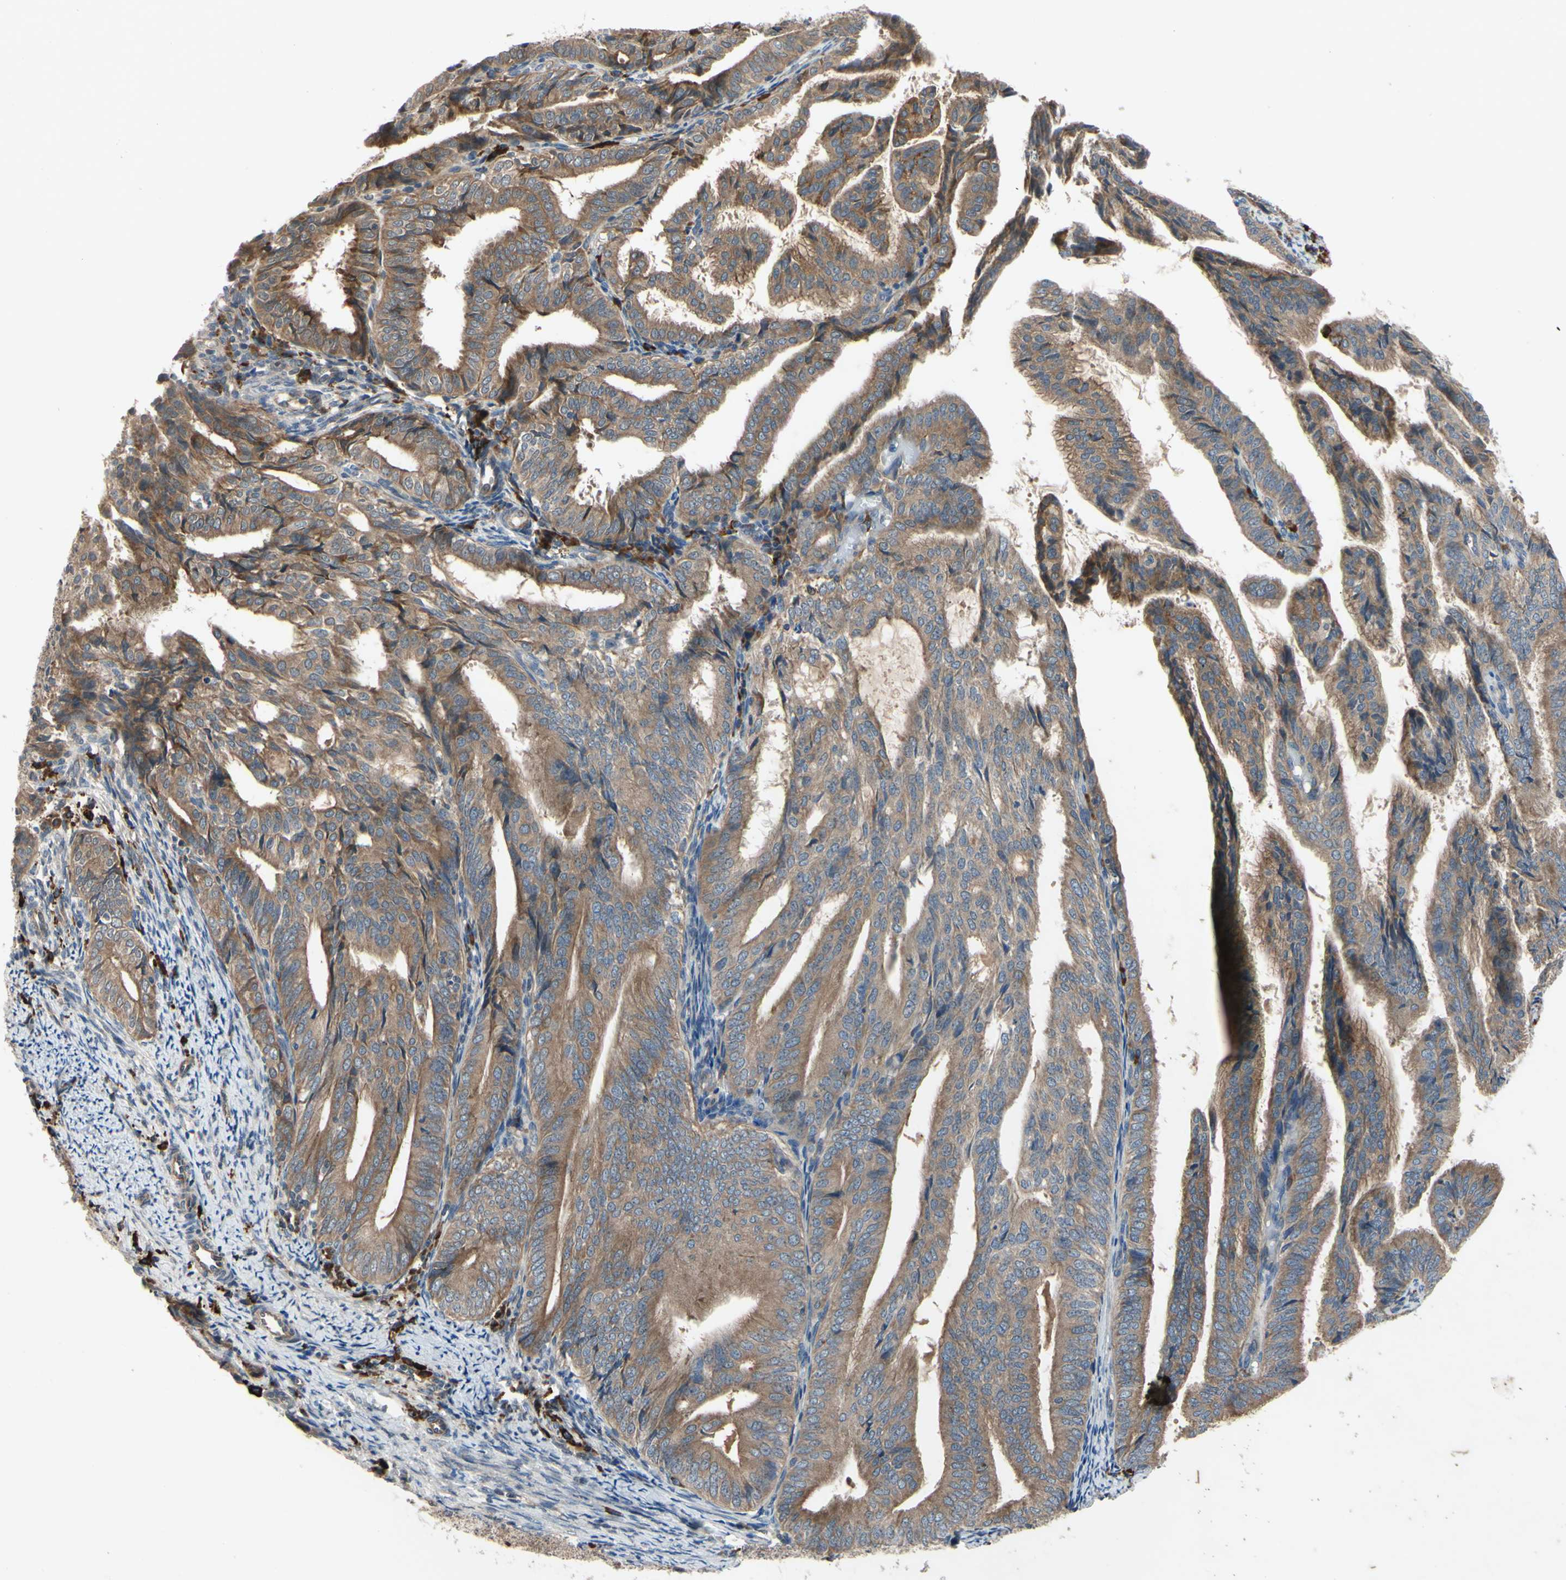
{"staining": {"intensity": "moderate", "quantity": ">75%", "location": "cytoplasmic/membranous"}, "tissue": "endometrial cancer", "cell_type": "Tumor cells", "image_type": "cancer", "snomed": [{"axis": "morphology", "description": "Adenocarcinoma, NOS"}, {"axis": "topography", "description": "Endometrium"}], "caption": "This photomicrograph displays immunohistochemistry staining of endometrial cancer, with medium moderate cytoplasmic/membranous positivity in approximately >75% of tumor cells.", "gene": "XIAP", "patient": {"sex": "female", "age": 58}}